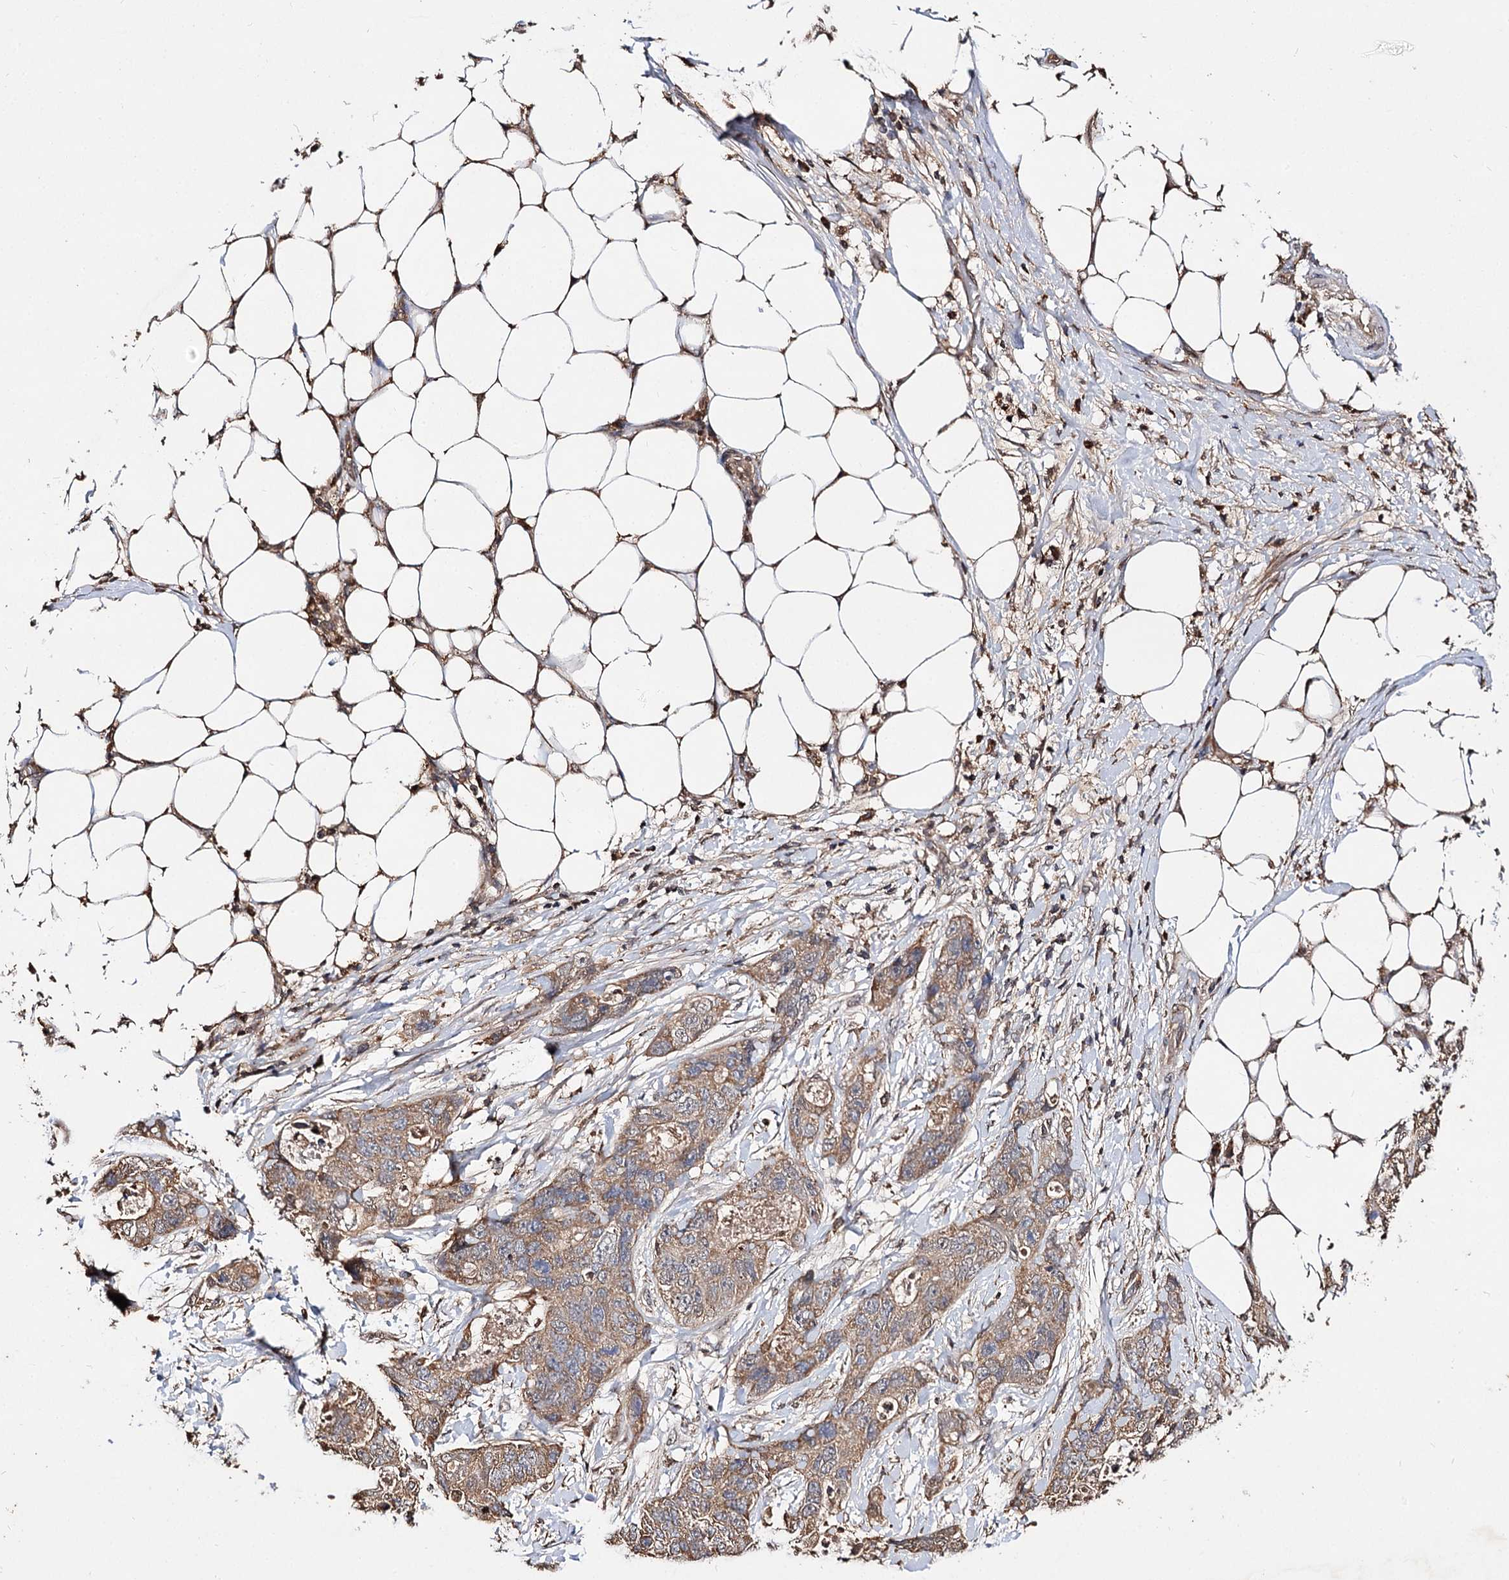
{"staining": {"intensity": "moderate", "quantity": ">75%", "location": "cytoplasmic/membranous"}, "tissue": "stomach cancer", "cell_type": "Tumor cells", "image_type": "cancer", "snomed": [{"axis": "morphology", "description": "Adenocarcinoma, NOS"}, {"axis": "topography", "description": "Stomach"}], "caption": "Tumor cells reveal medium levels of moderate cytoplasmic/membranous expression in about >75% of cells in human stomach cancer (adenocarcinoma). (DAB (3,3'-diaminobenzidine) IHC, brown staining for protein, blue staining for nuclei).", "gene": "ARL13A", "patient": {"sex": "female", "age": 89}}